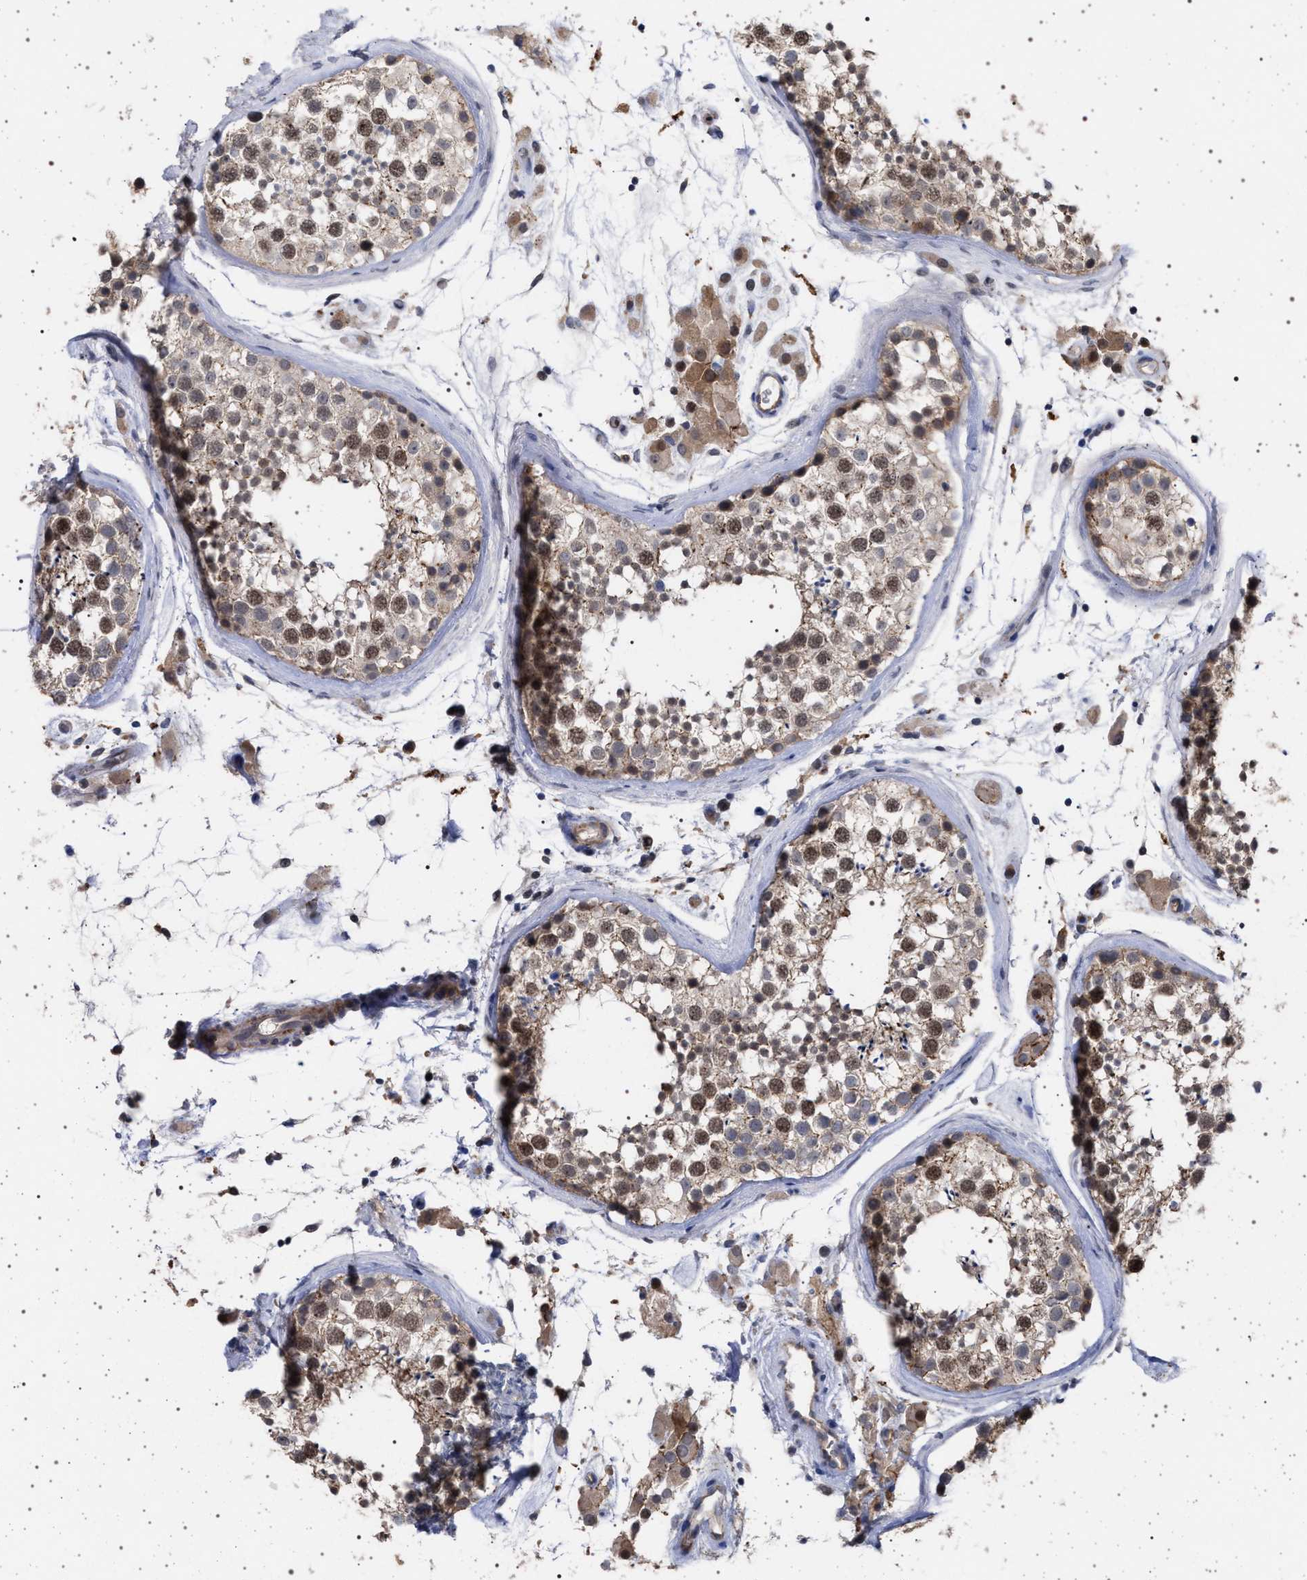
{"staining": {"intensity": "moderate", "quantity": ">75%", "location": "cytoplasmic/membranous,nuclear"}, "tissue": "testis", "cell_type": "Cells in seminiferous ducts", "image_type": "normal", "snomed": [{"axis": "morphology", "description": "Normal tissue, NOS"}, {"axis": "topography", "description": "Testis"}], "caption": "Protein expression analysis of unremarkable testis displays moderate cytoplasmic/membranous,nuclear positivity in about >75% of cells in seminiferous ducts. Nuclei are stained in blue.", "gene": "RBM48", "patient": {"sex": "male", "age": 46}}